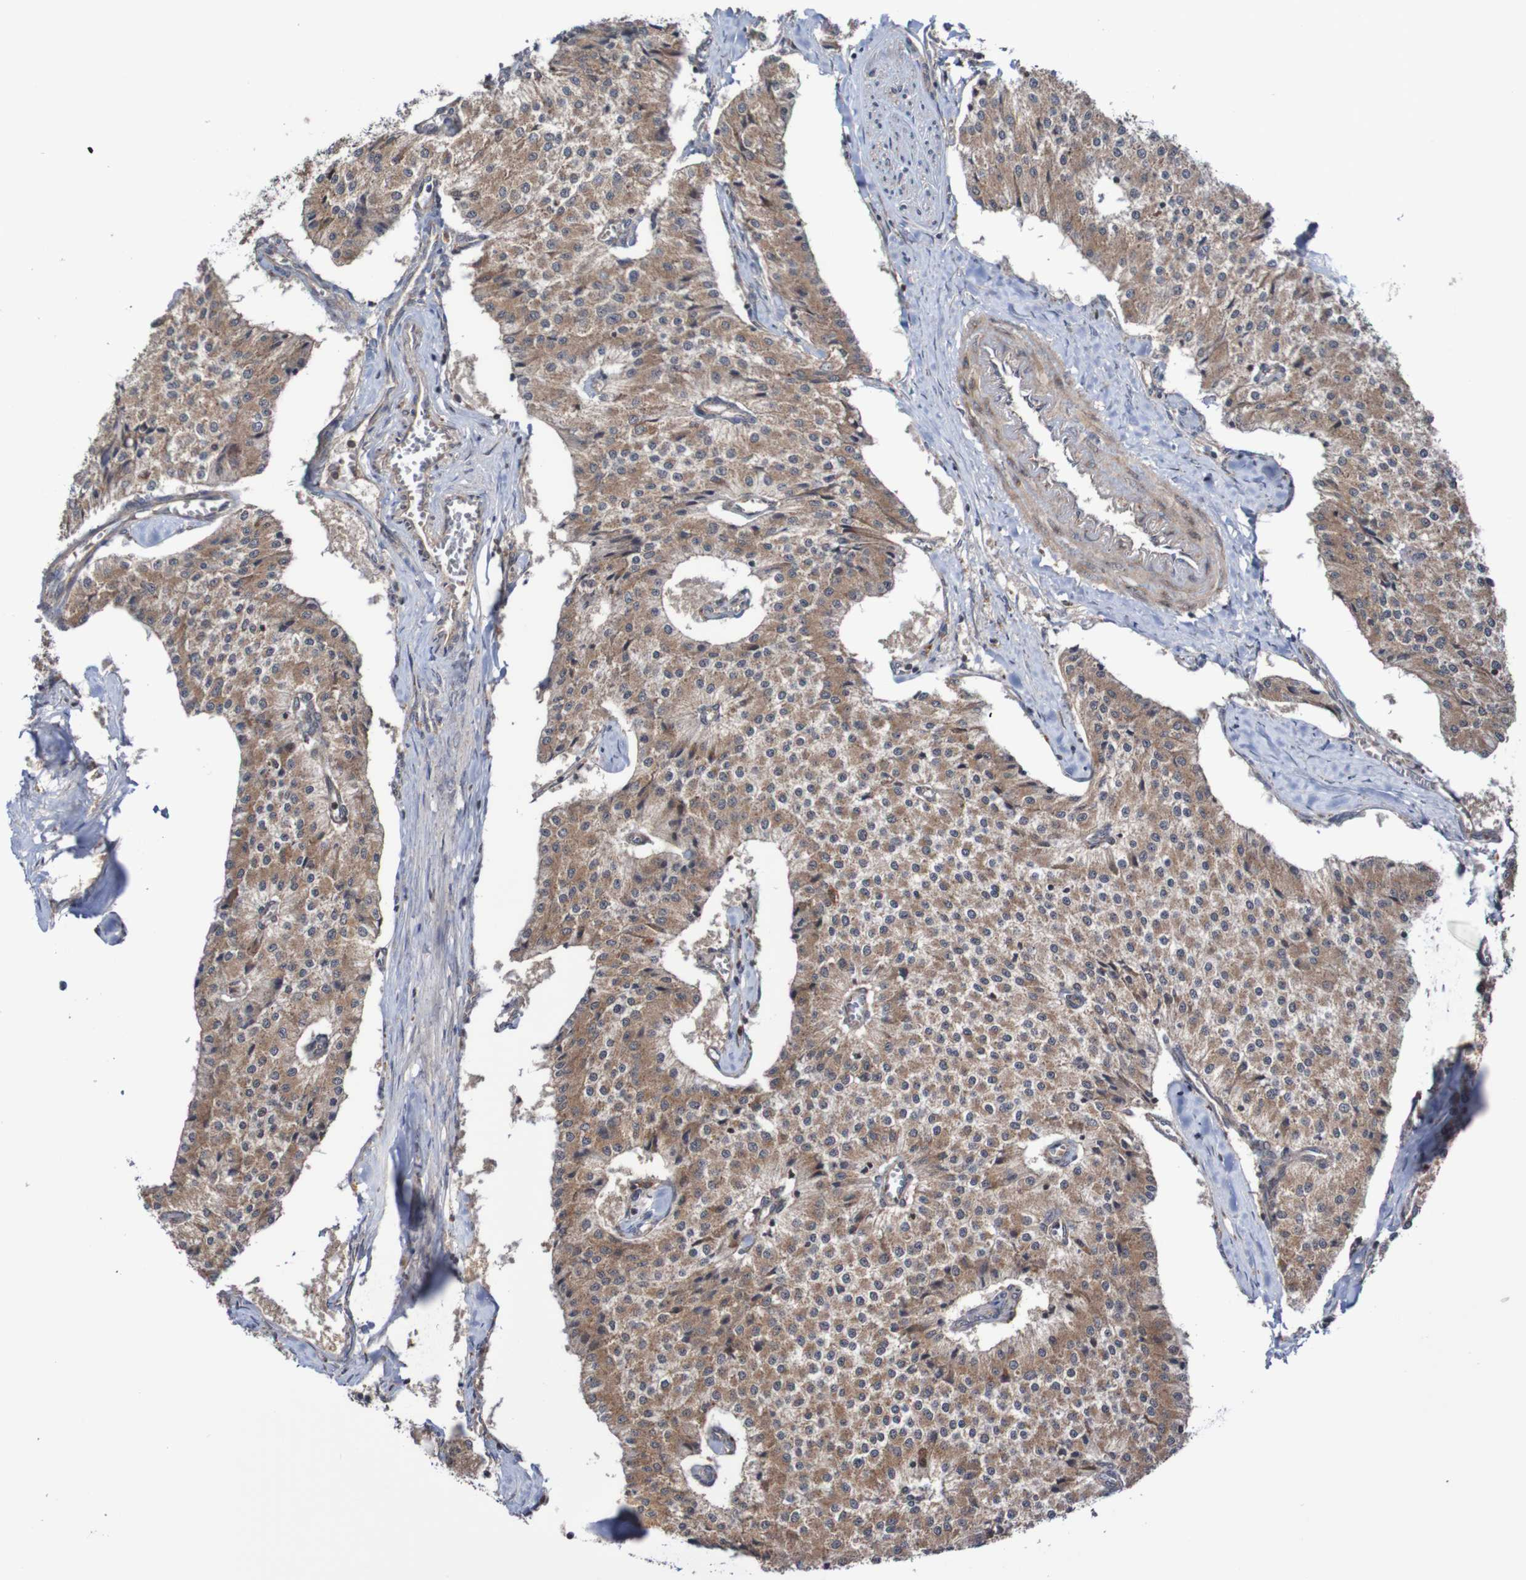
{"staining": {"intensity": "moderate", "quantity": ">75%", "location": "cytoplasmic/membranous"}, "tissue": "carcinoid", "cell_type": "Tumor cells", "image_type": "cancer", "snomed": [{"axis": "morphology", "description": "Carcinoid, malignant, NOS"}, {"axis": "topography", "description": "Colon"}], "caption": "Carcinoid was stained to show a protein in brown. There is medium levels of moderate cytoplasmic/membranous staining in about >75% of tumor cells.", "gene": "PHPT1", "patient": {"sex": "female", "age": 52}}